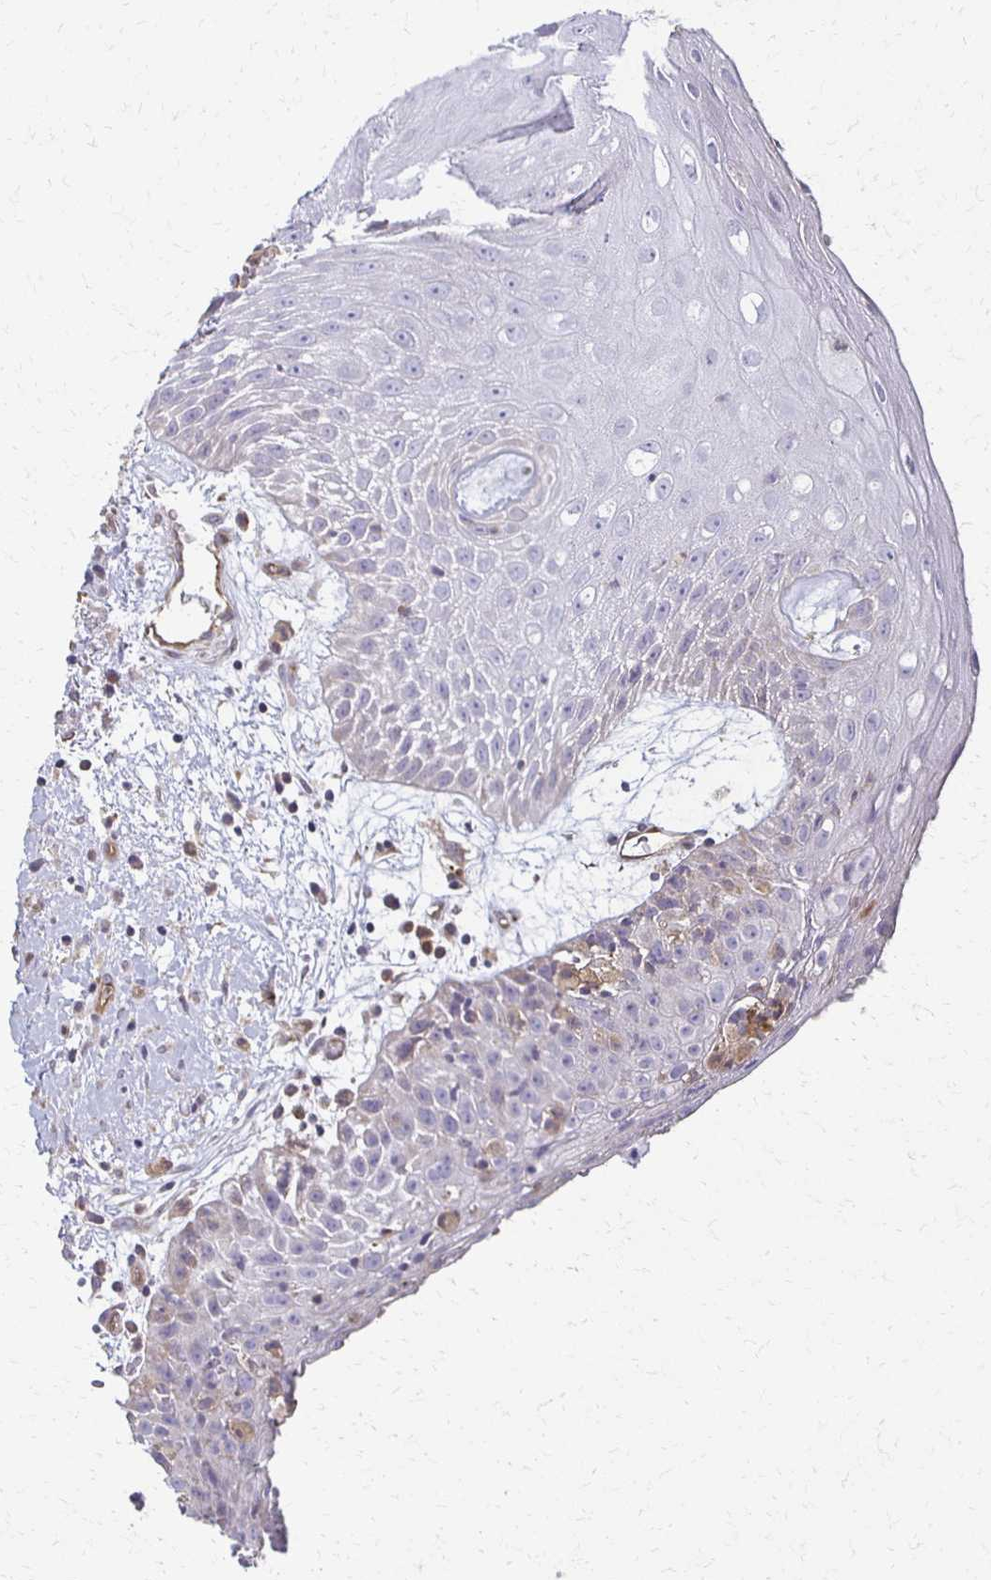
{"staining": {"intensity": "negative", "quantity": "none", "location": "none"}, "tissue": "oral mucosa", "cell_type": "Squamous epithelial cells", "image_type": "normal", "snomed": [{"axis": "morphology", "description": "Normal tissue, NOS"}, {"axis": "morphology", "description": "Squamous cell carcinoma, NOS"}, {"axis": "topography", "description": "Oral tissue"}, {"axis": "topography", "description": "Peripheral nerve tissue"}, {"axis": "topography", "description": "Head-Neck"}], "caption": "This is an IHC micrograph of unremarkable oral mucosa. There is no staining in squamous epithelial cells.", "gene": "GPX4", "patient": {"sex": "female", "age": 59}}